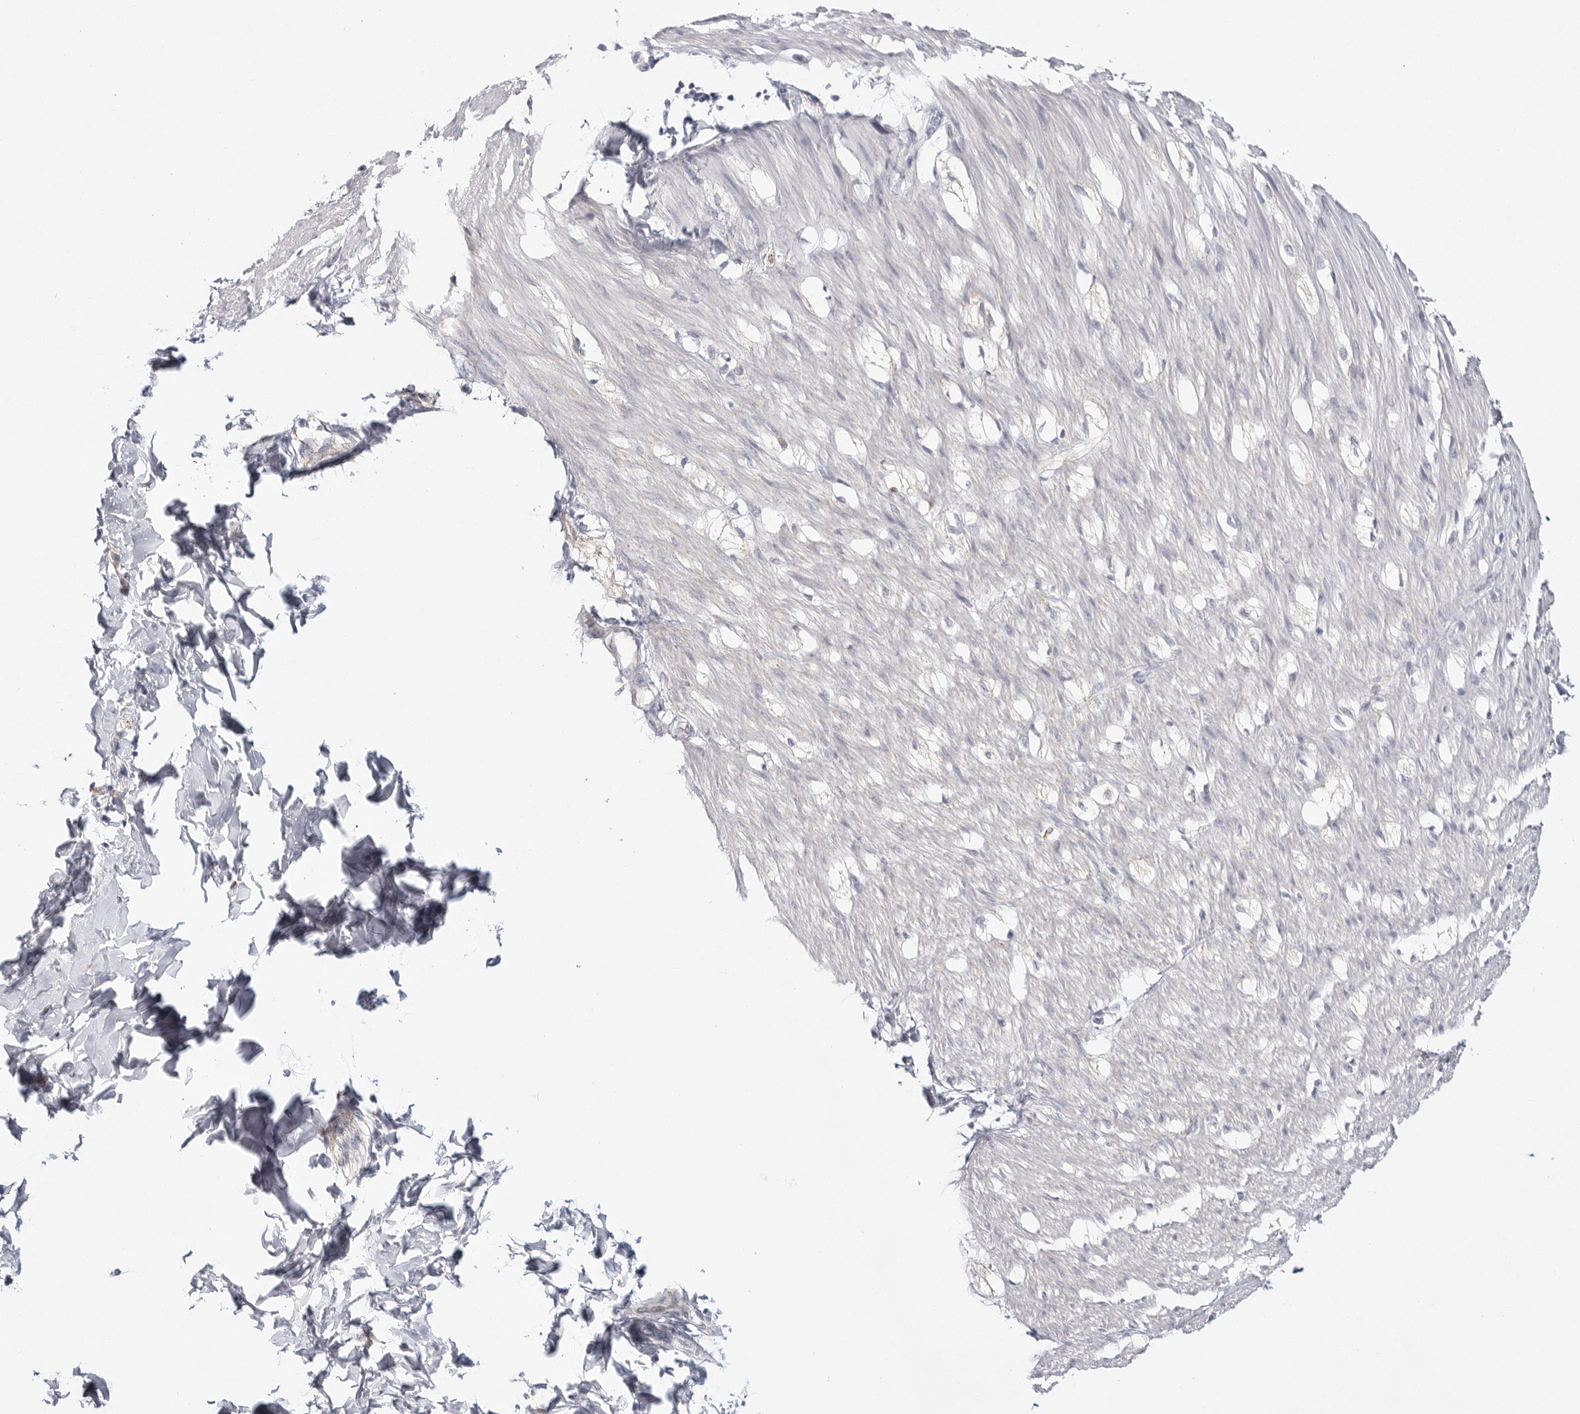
{"staining": {"intensity": "weak", "quantity": "<25%", "location": "cytoplasmic/membranous"}, "tissue": "smooth muscle", "cell_type": "Smooth muscle cells", "image_type": "normal", "snomed": [{"axis": "morphology", "description": "Normal tissue, NOS"}, {"axis": "morphology", "description": "Adenocarcinoma, NOS"}, {"axis": "topography", "description": "Smooth muscle"}, {"axis": "topography", "description": "Colon"}], "caption": "The histopathology image displays no significant positivity in smooth muscle cells of smooth muscle. The staining was performed using DAB (3,3'-diaminobenzidine) to visualize the protein expression in brown, while the nuclei were stained in blue with hematoxylin (Magnification: 20x).", "gene": "ELP3", "patient": {"sex": "male", "age": 14}}